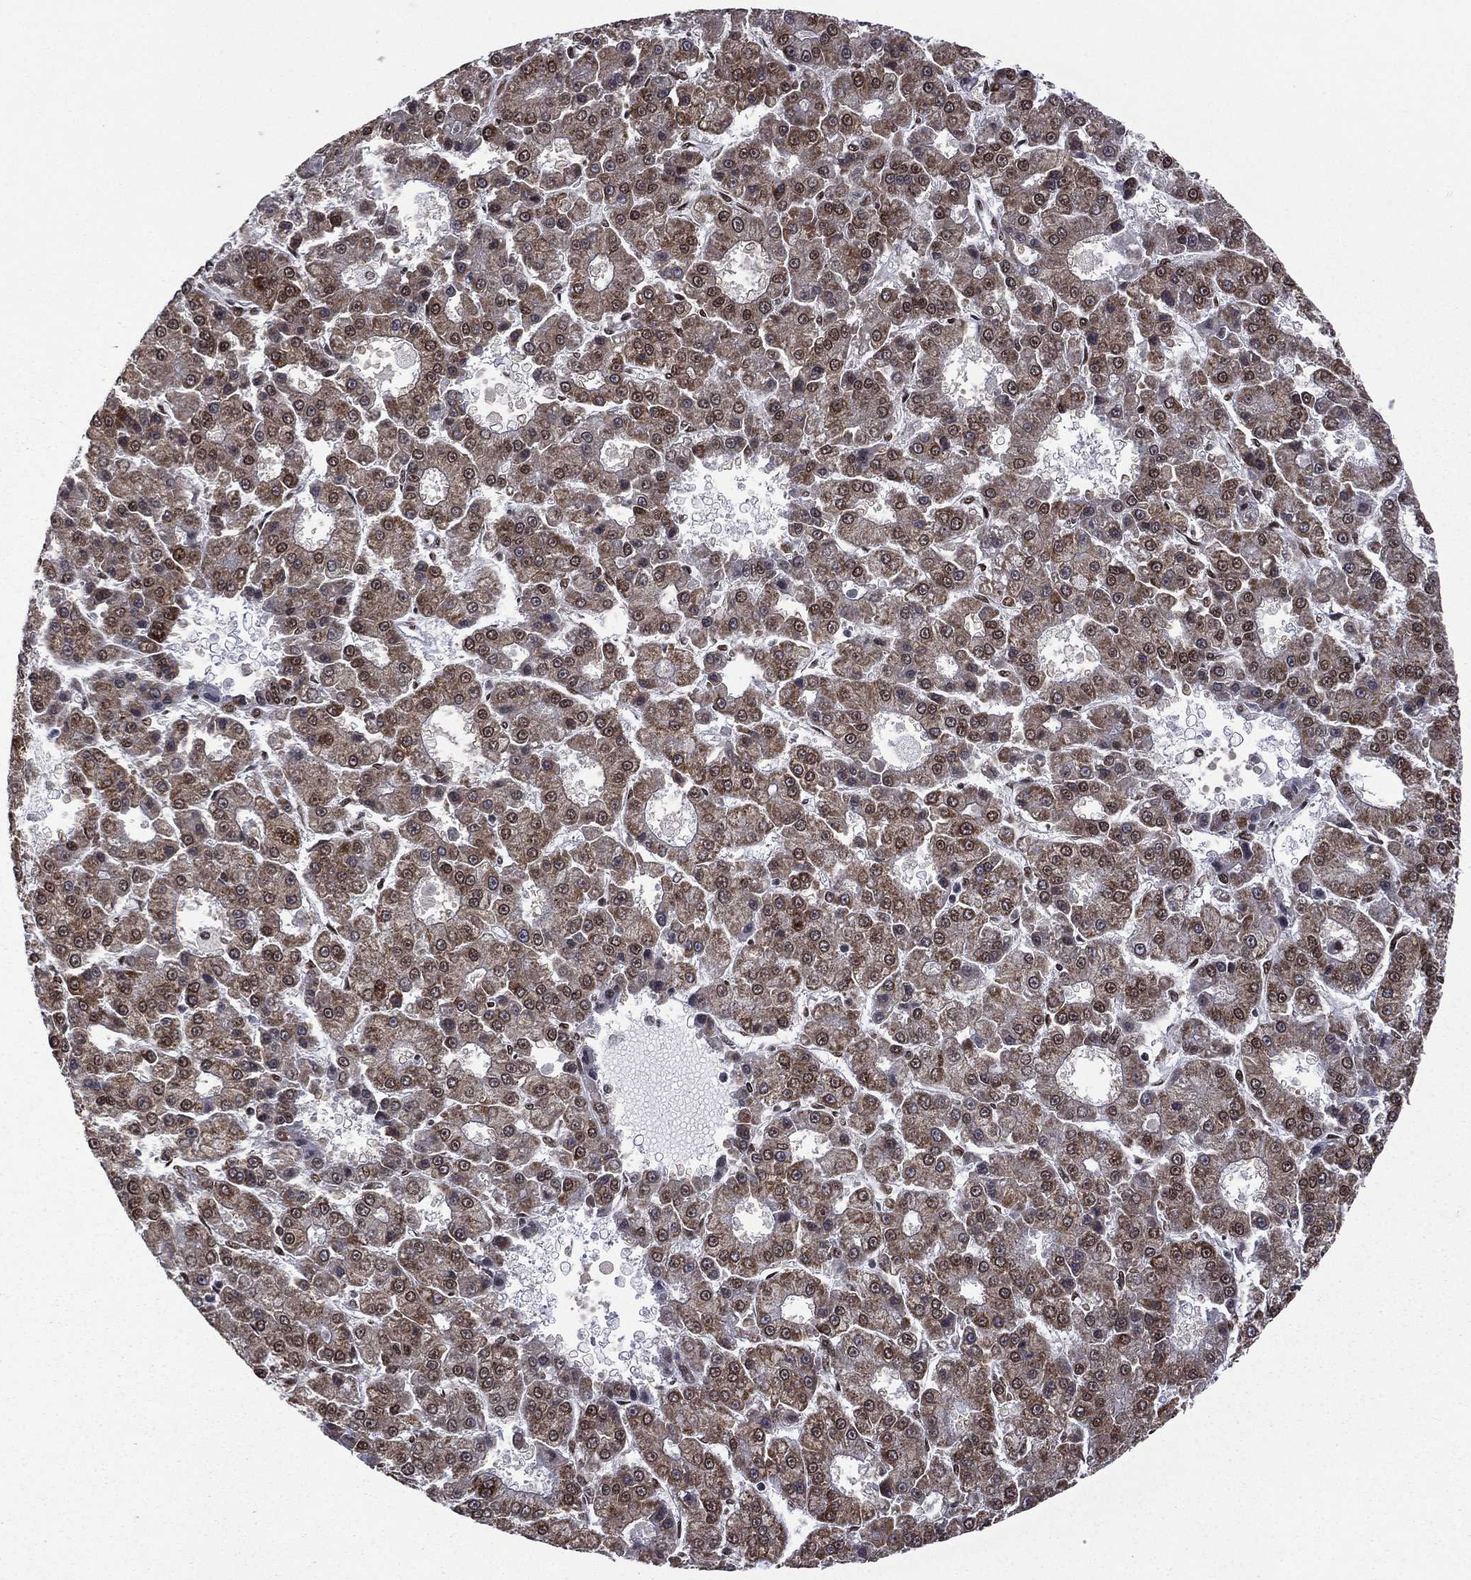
{"staining": {"intensity": "moderate", "quantity": ">75%", "location": "cytoplasmic/membranous,nuclear"}, "tissue": "liver cancer", "cell_type": "Tumor cells", "image_type": "cancer", "snomed": [{"axis": "morphology", "description": "Carcinoma, Hepatocellular, NOS"}, {"axis": "topography", "description": "Liver"}], "caption": "Immunohistochemical staining of human liver cancer (hepatocellular carcinoma) reveals moderate cytoplasmic/membranous and nuclear protein expression in about >75% of tumor cells.", "gene": "C5orf24", "patient": {"sex": "male", "age": 70}}